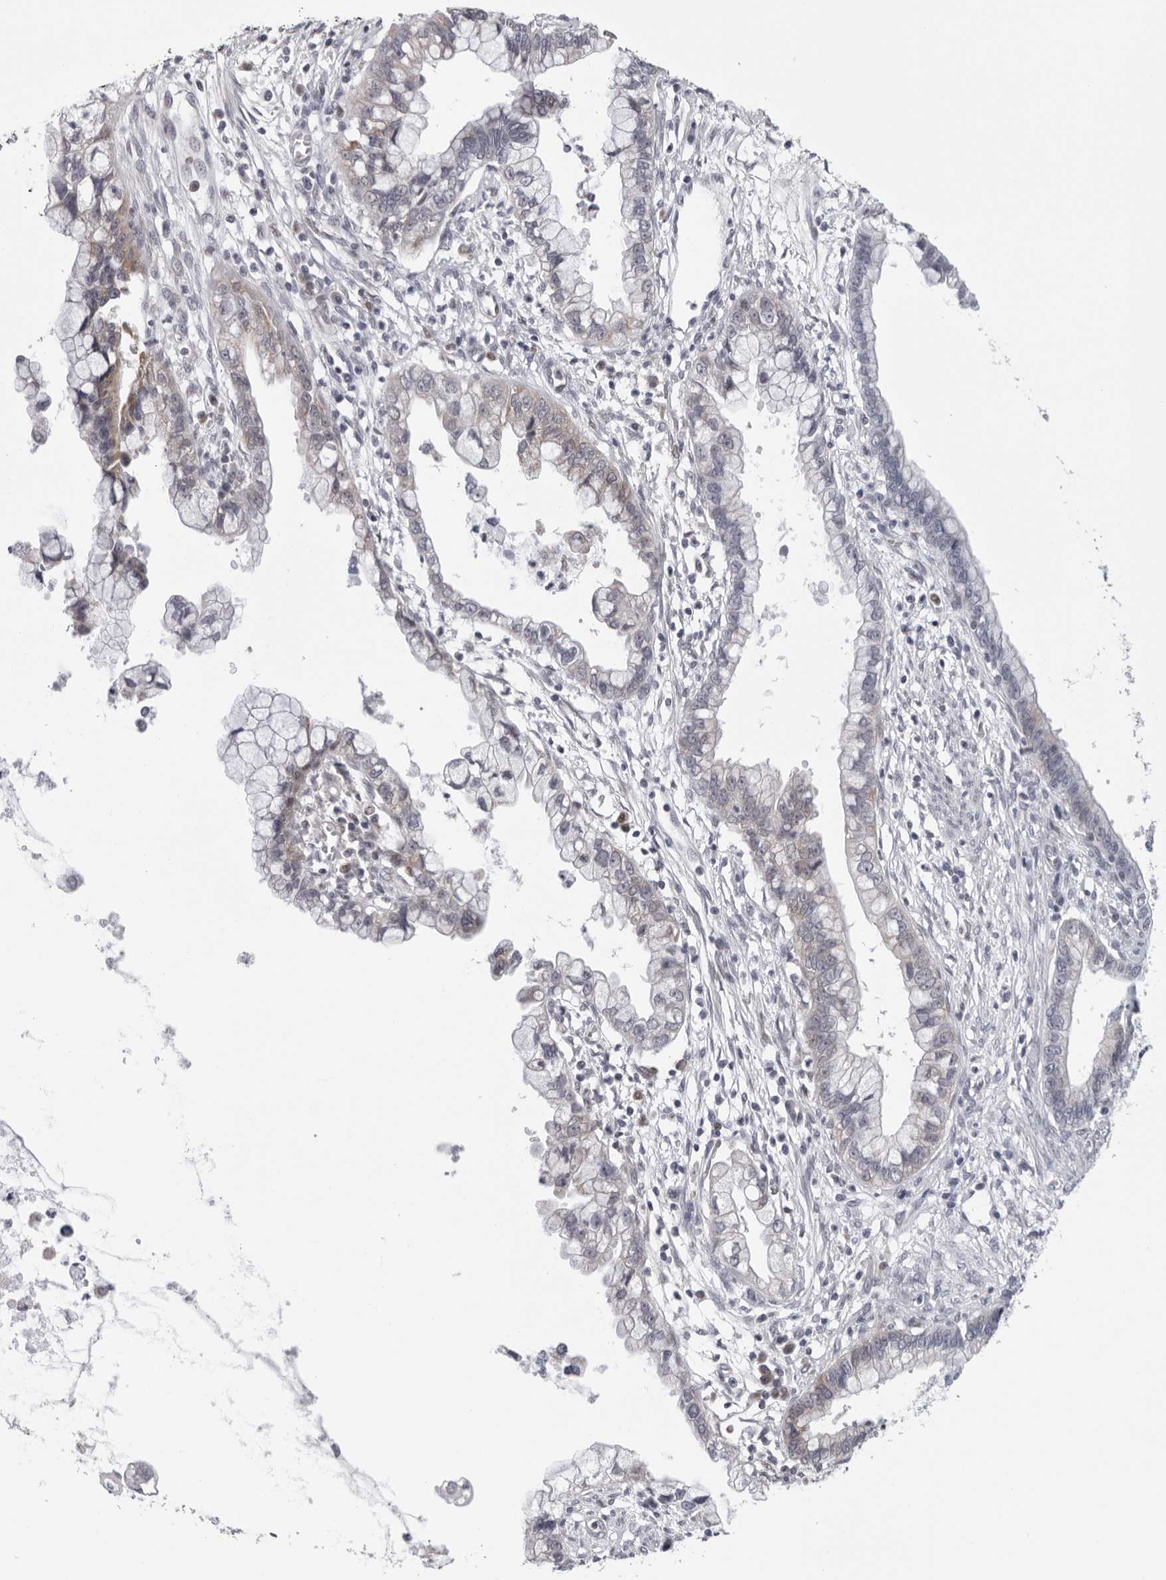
{"staining": {"intensity": "weak", "quantity": "<25%", "location": "cytoplasmic/membranous"}, "tissue": "cervical cancer", "cell_type": "Tumor cells", "image_type": "cancer", "snomed": [{"axis": "morphology", "description": "Adenocarcinoma, NOS"}, {"axis": "topography", "description": "Cervix"}], "caption": "Cervical cancer (adenocarcinoma) was stained to show a protein in brown. There is no significant positivity in tumor cells. The staining is performed using DAB (3,3'-diaminobenzidine) brown chromogen with nuclei counter-stained in using hematoxylin.", "gene": "CPT2", "patient": {"sex": "female", "age": 44}}